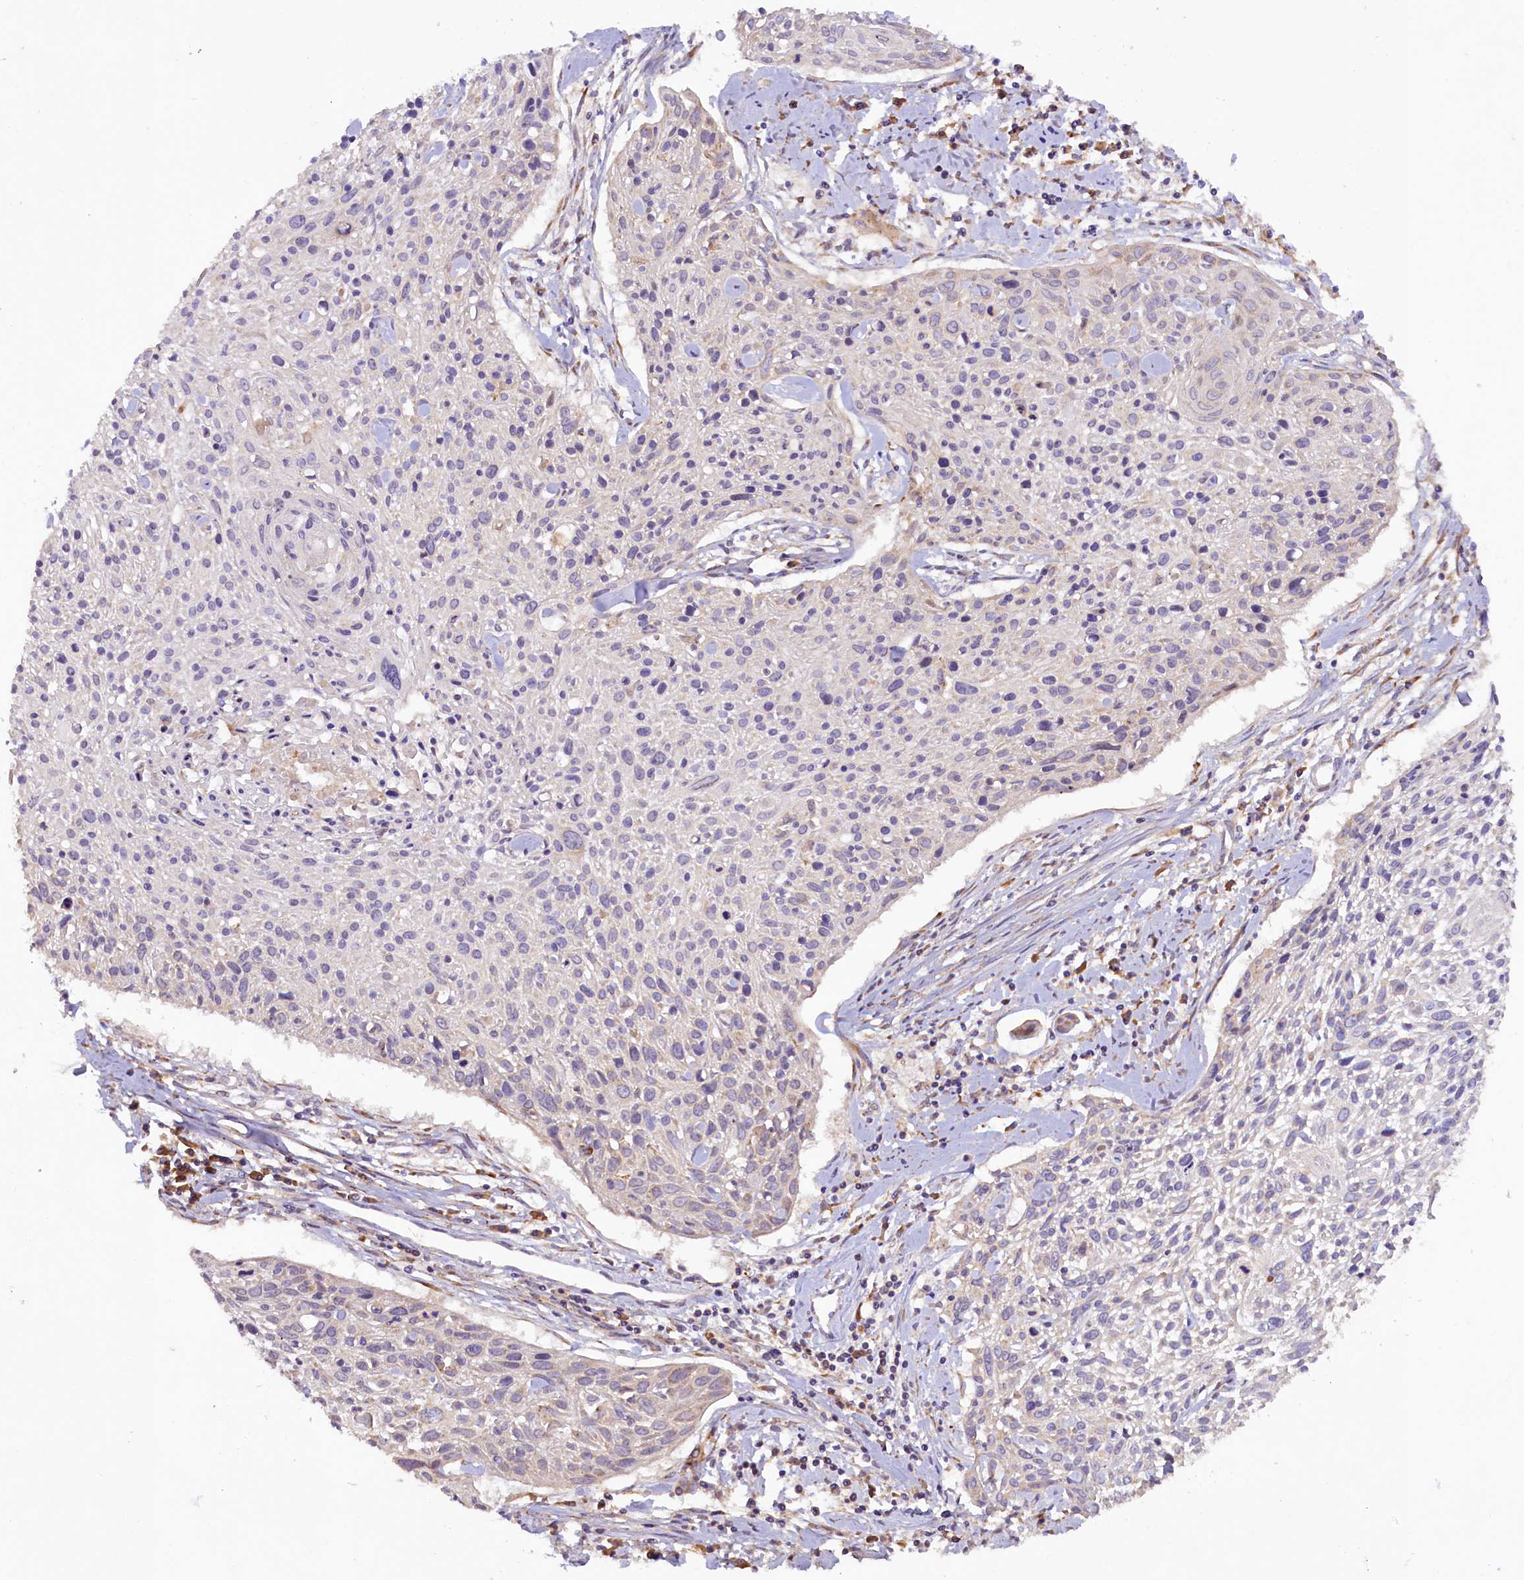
{"staining": {"intensity": "moderate", "quantity": "<25%", "location": "cytoplasmic/membranous"}, "tissue": "cervical cancer", "cell_type": "Tumor cells", "image_type": "cancer", "snomed": [{"axis": "morphology", "description": "Squamous cell carcinoma, NOS"}, {"axis": "topography", "description": "Cervix"}], "caption": "Protein expression analysis of cervical cancer shows moderate cytoplasmic/membranous positivity in about <25% of tumor cells. The staining was performed using DAB (3,3'-diaminobenzidine) to visualize the protein expression in brown, while the nuclei were stained in blue with hematoxylin (Magnification: 20x).", "gene": "SSC5D", "patient": {"sex": "female", "age": 51}}